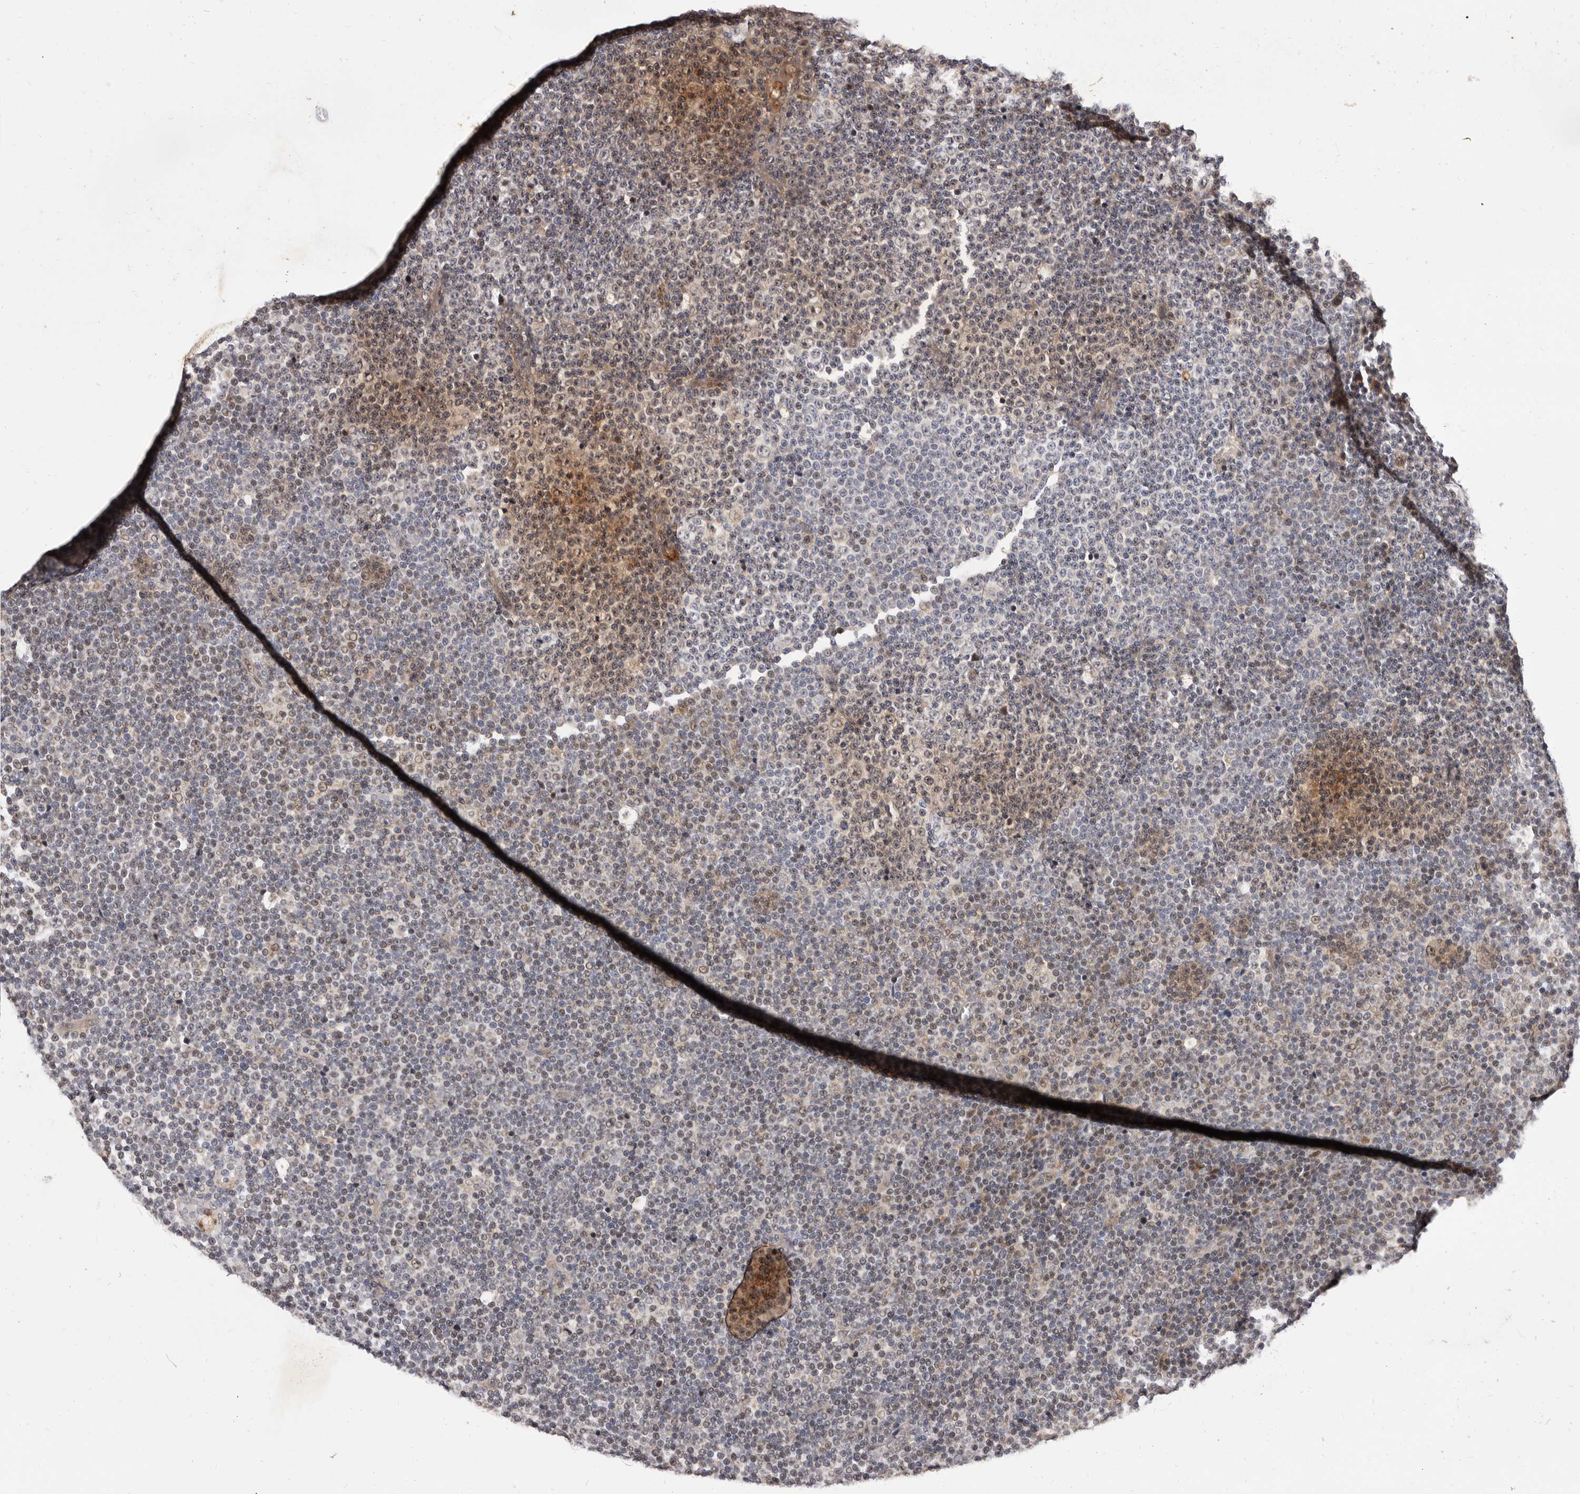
{"staining": {"intensity": "negative", "quantity": "none", "location": "none"}, "tissue": "lymphoma", "cell_type": "Tumor cells", "image_type": "cancer", "snomed": [{"axis": "morphology", "description": "Malignant lymphoma, non-Hodgkin's type, Low grade"}, {"axis": "topography", "description": "Lymph node"}], "caption": "The photomicrograph exhibits no staining of tumor cells in low-grade malignant lymphoma, non-Hodgkin's type.", "gene": "ZNF326", "patient": {"sex": "female", "age": 67}}